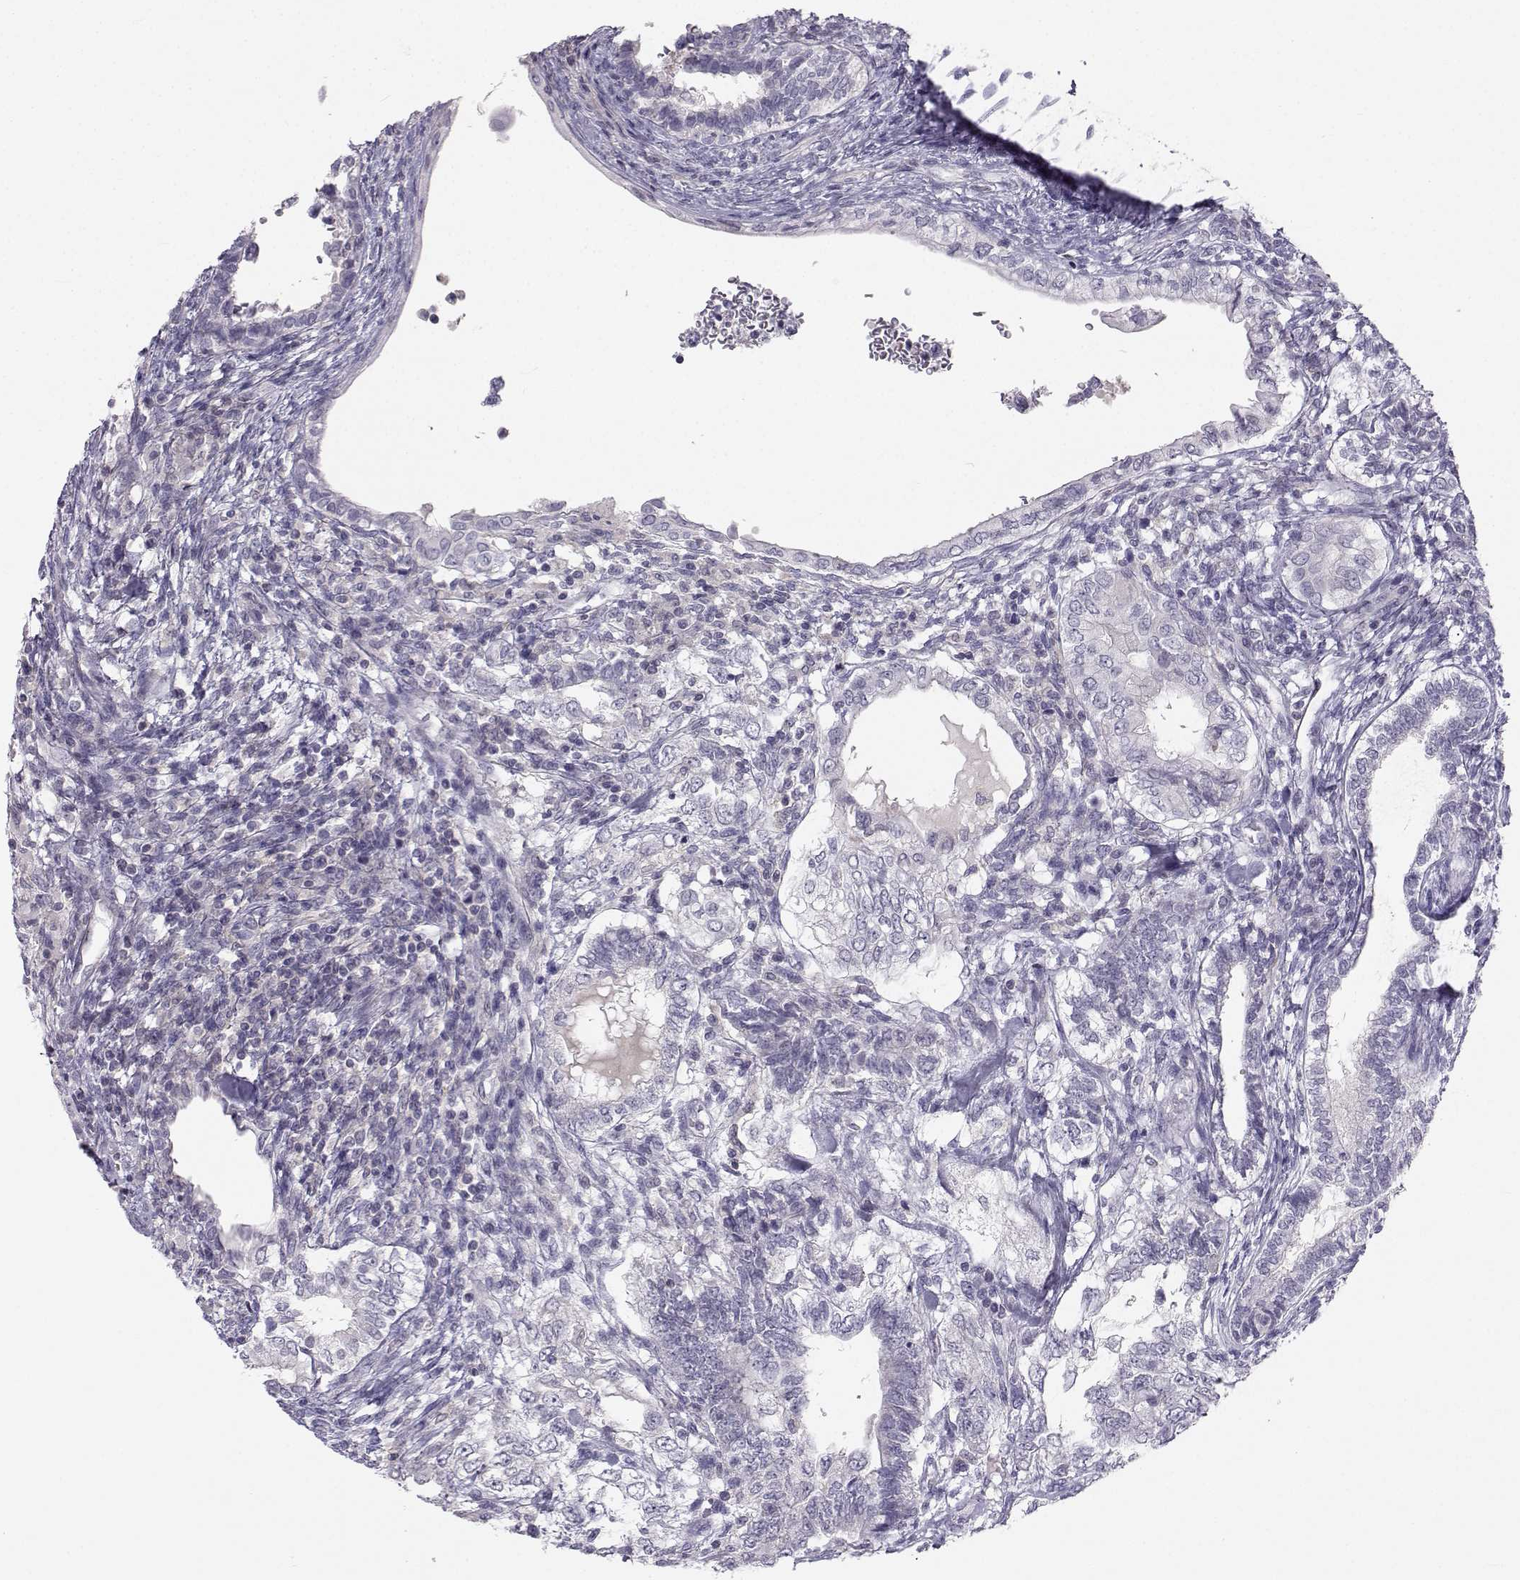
{"staining": {"intensity": "negative", "quantity": "none", "location": "none"}, "tissue": "testis cancer", "cell_type": "Tumor cells", "image_type": "cancer", "snomed": [{"axis": "morphology", "description": "Seminoma, NOS"}, {"axis": "morphology", "description": "Carcinoma, Embryonal, NOS"}, {"axis": "topography", "description": "Testis"}], "caption": "A high-resolution photomicrograph shows IHC staining of testis cancer (embryonal carcinoma), which exhibits no significant positivity in tumor cells.", "gene": "MROH7", "patient": {"sex": "male", "age": 41}}